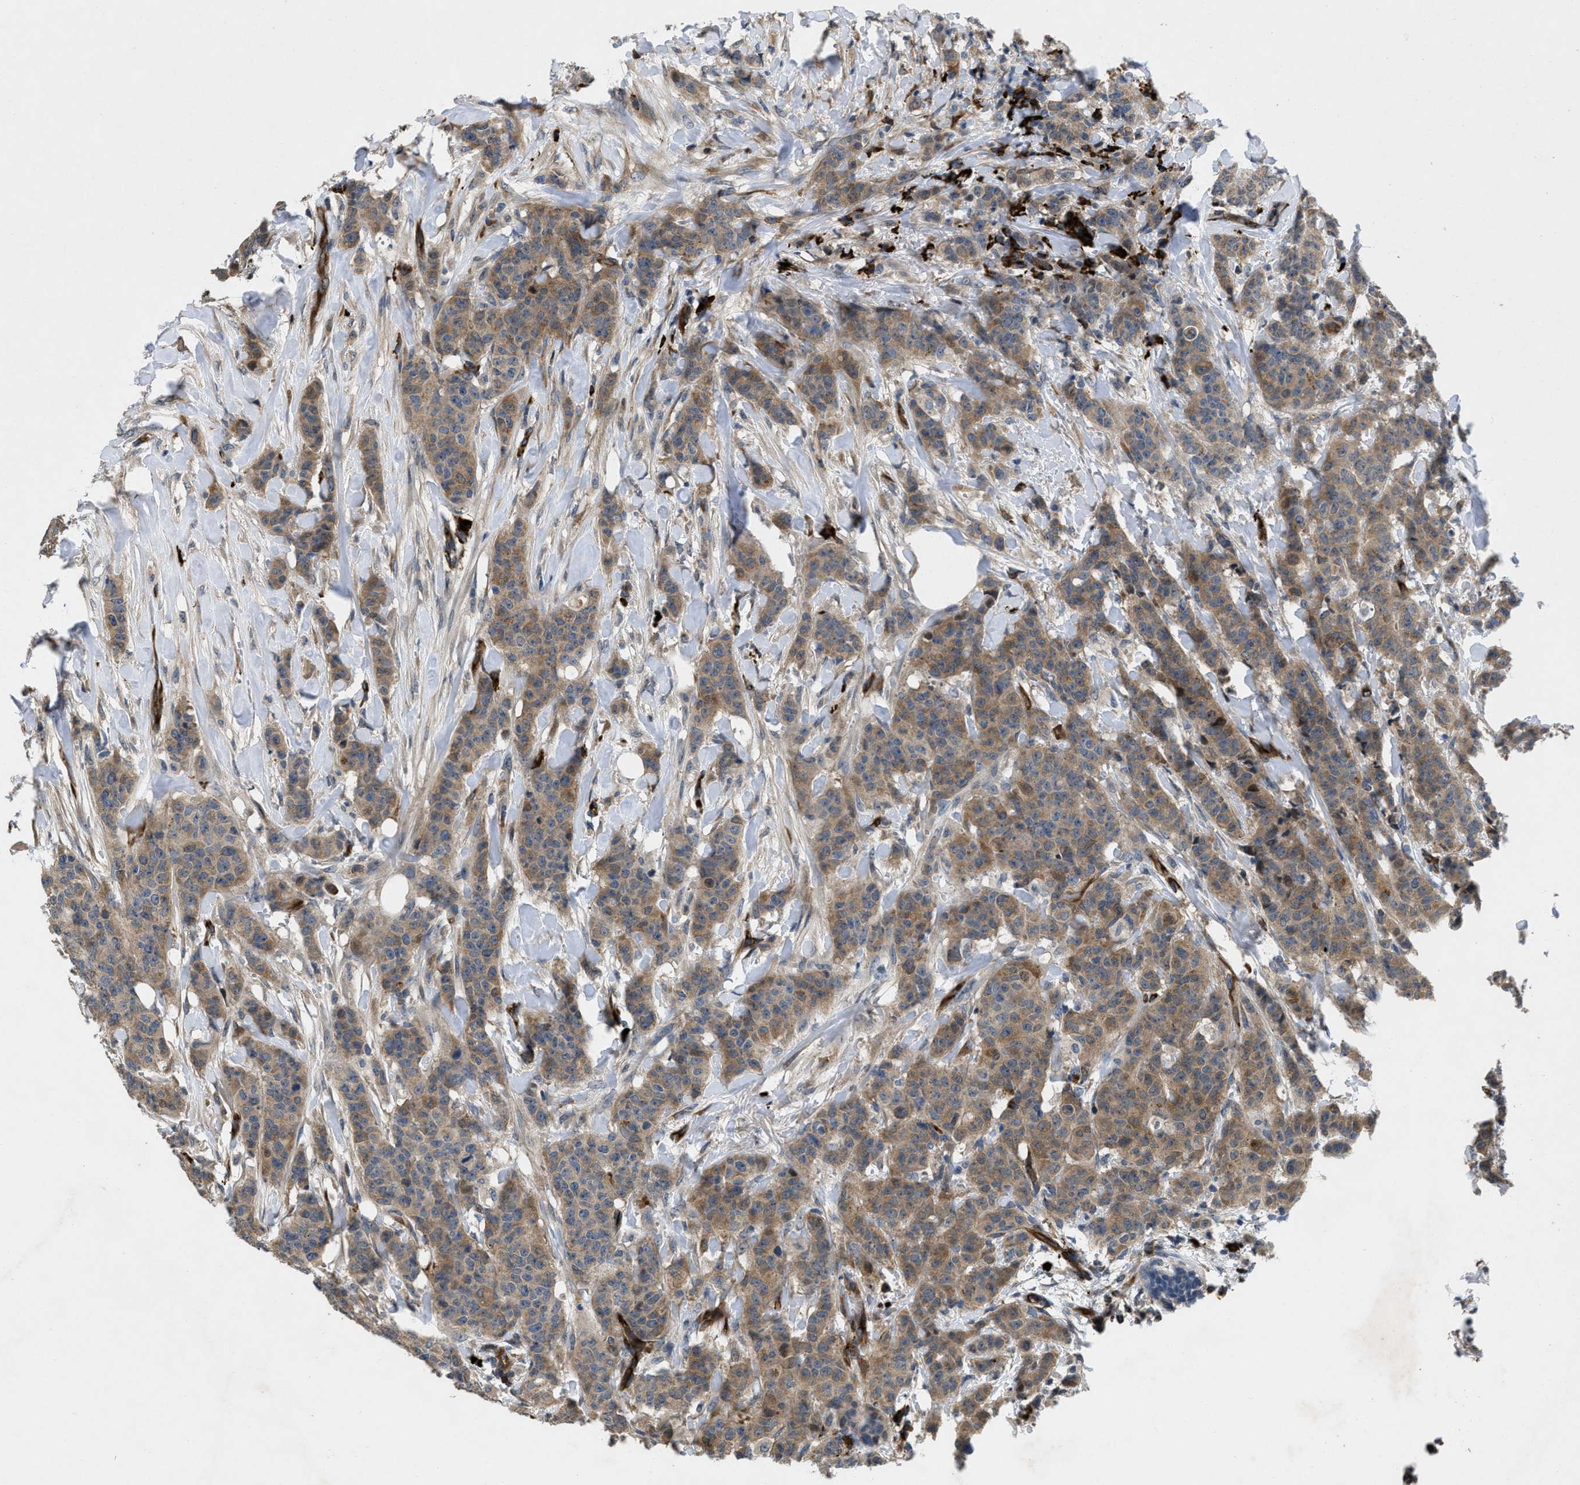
{"staining": {"intensity": "moderate", "quantity": ">75%", "location": "cytoplasmic/membranous"}, "tissue": "breast cancer", "cell_type": "Tumor cells", "image_type": "cancer", "snomed": [{"axis": "morphology", "description": "Normal tissue, NOS"}, {"axis": "morphology", "description": "Duct carcinoma"}, {"axis": "topography", "description": "Breast"}], "caption": "Infiltrating ductal carcinoma (breast) stained with a brown dye demonstrates moderate cytoplasmic/membranous positive expression in approximately >75% of tumor cells.", "gene": "HSPA12B", "patient": {"sex": "female", "age": 40}}